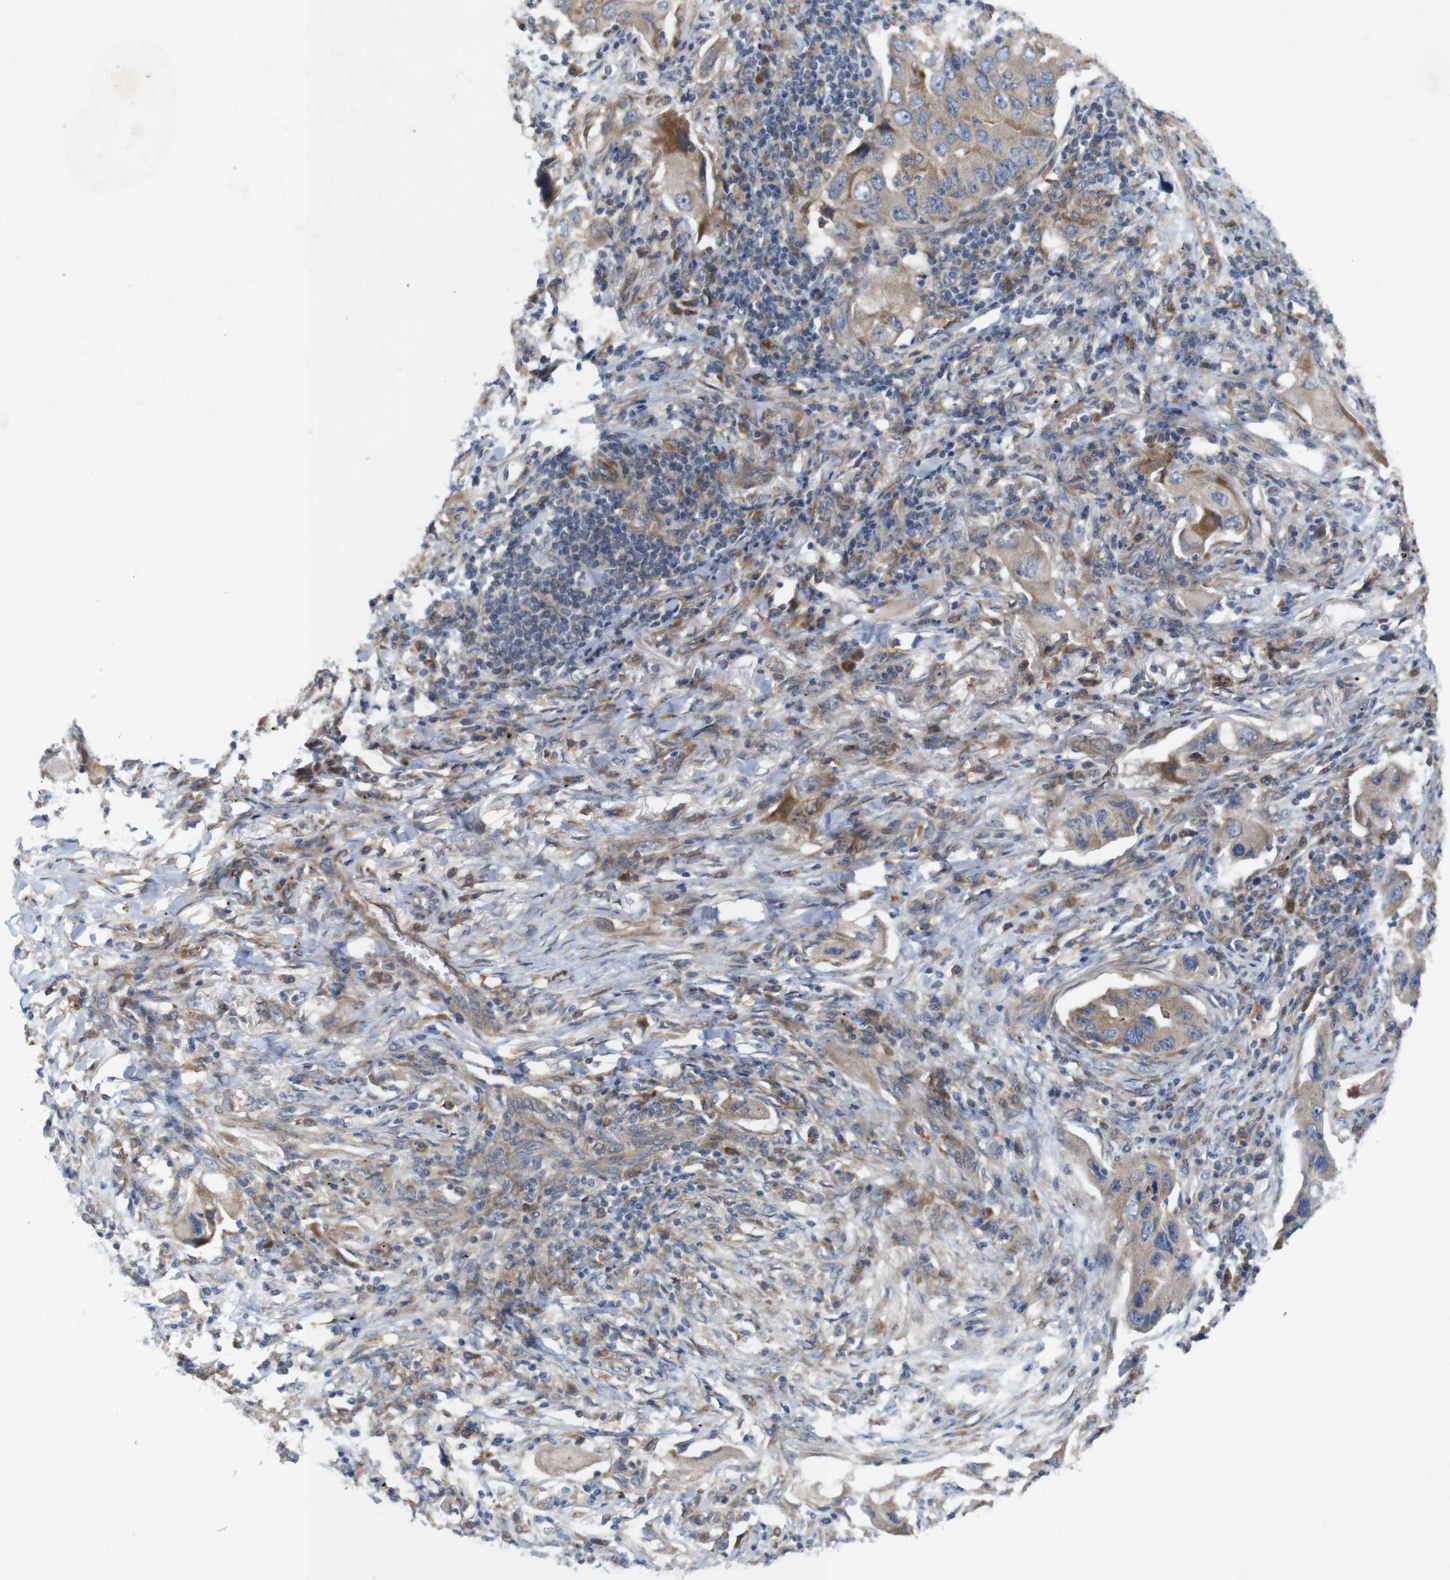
{"staining": {"intensity": "weak", "quantity": ">75%", "location": "cytoplasmic/membranous"}, "tissue": "lung cancer", "cell_type": "Tumor cells", "image_type": "cancer", "snomed": [{"axis": "morphology", "description": "Adenocarcinoma, NOS"}, {"axis": "topography", "description": "Lung"}], "caption": "Lung cancer (adenocarcinoma) stained with a brown dye exhibits weak cytoplasmic/membranous positive expression in about >75% of tumor cells.", "gene": "SIGLEC8", "patient": {"sex": "female", "age": 65}}